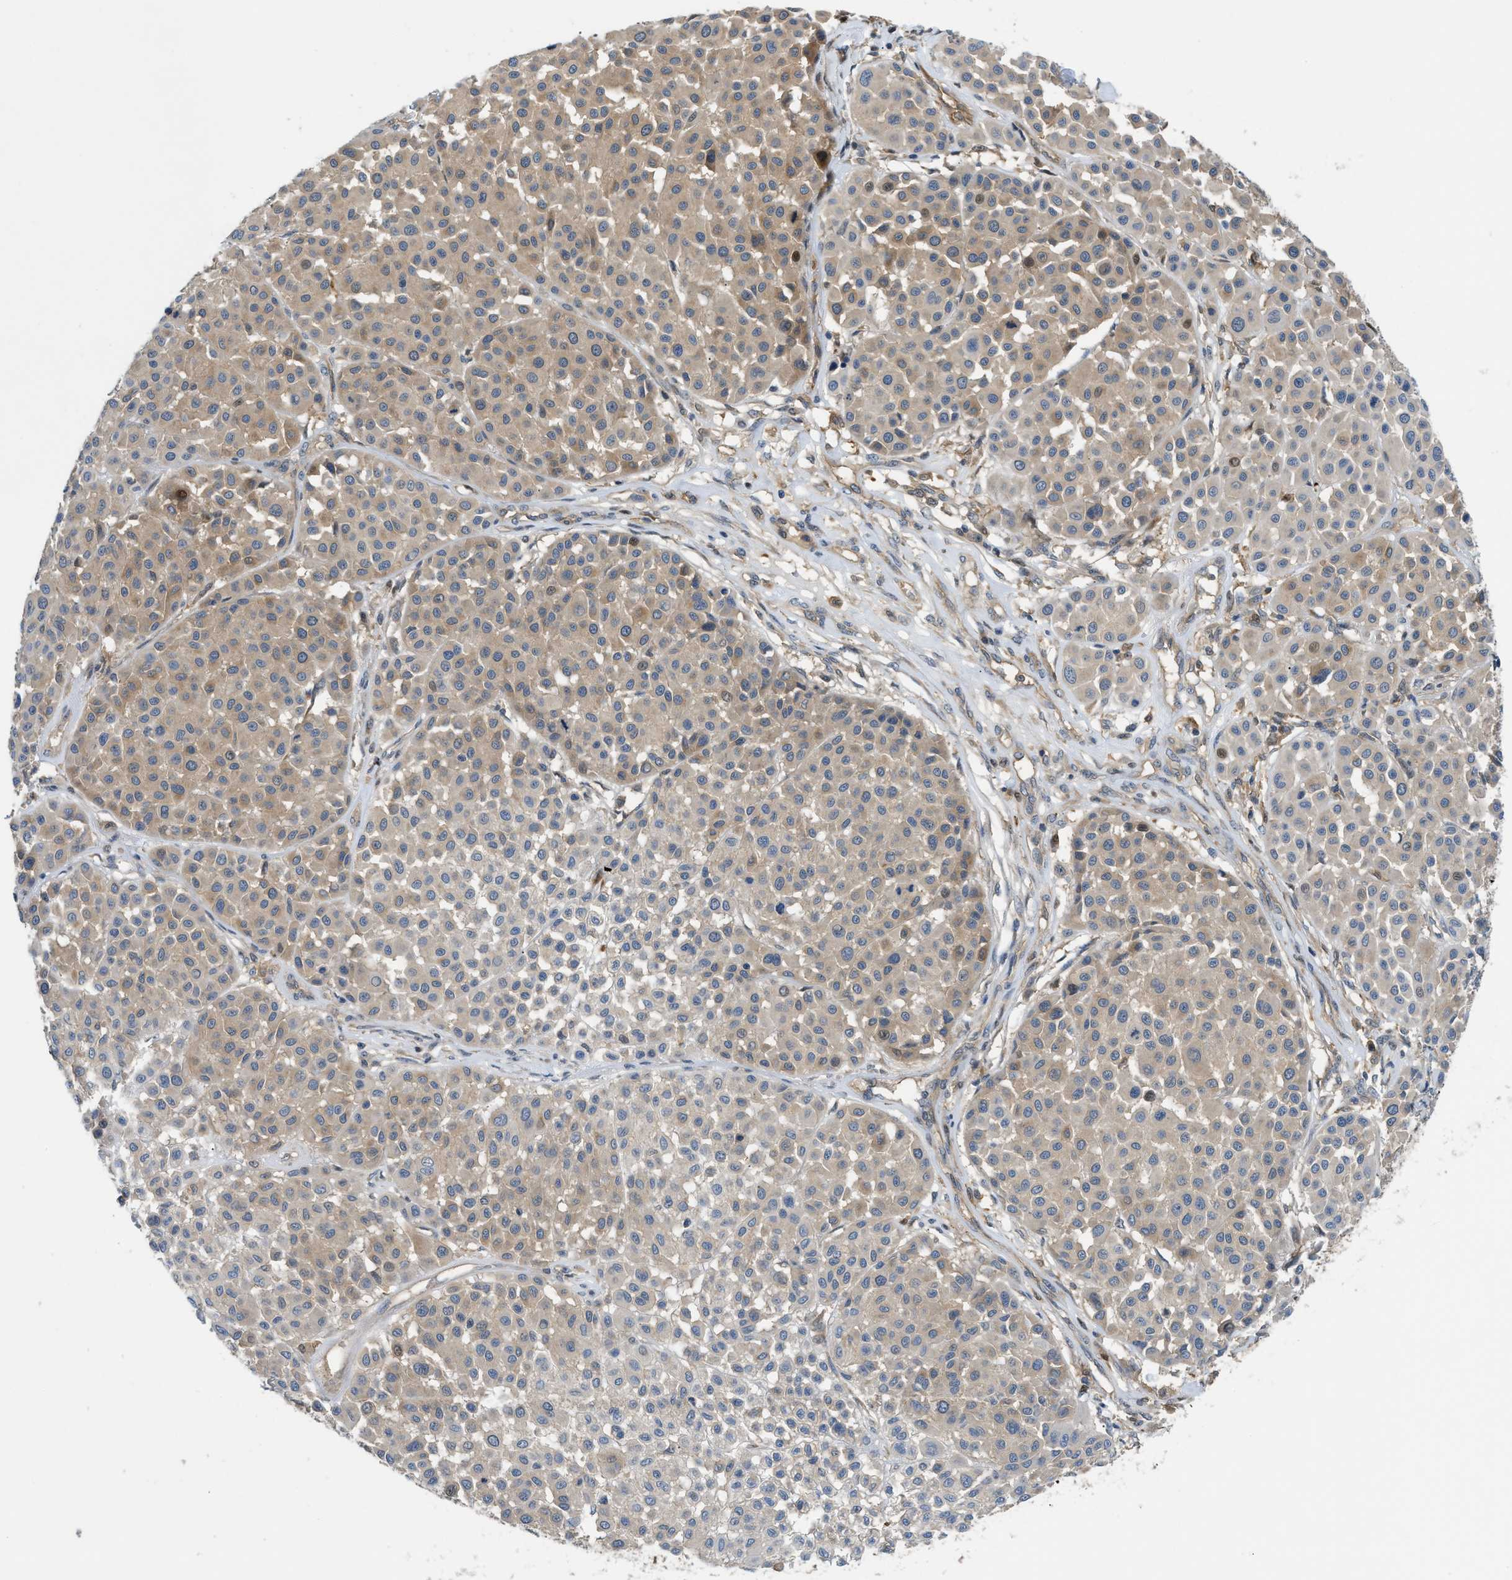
{"staining": {"intensity": "moderate", "quantity": "25%-75%", "location": "cytoplasmic/membranous"}, "tissue": "melanoma", "cell_type": "Tumor cells", "image_type": "cancer", "snomed": [{"axis": "morphology", "description": "Malignant melanoma, Metastatic site"}, {"axis": "topography", "description": "Soft tissue"}], "caption": "IHC staining of malignant melanoma (metastatic site), which shows medium levels of moderate cytoplasmic/membranous staining in about 25%-75% of tumor cells indicating moderate cytoplasmic/membranous protein staining. The staining was performed using DAB (3,3'-diaminobenzidine) (brown) for protein detection and nuclei were counterstained in hematoxylin (blue).", "gene": "TRAK2", "patient": {"sex": "male", "age": 41}}